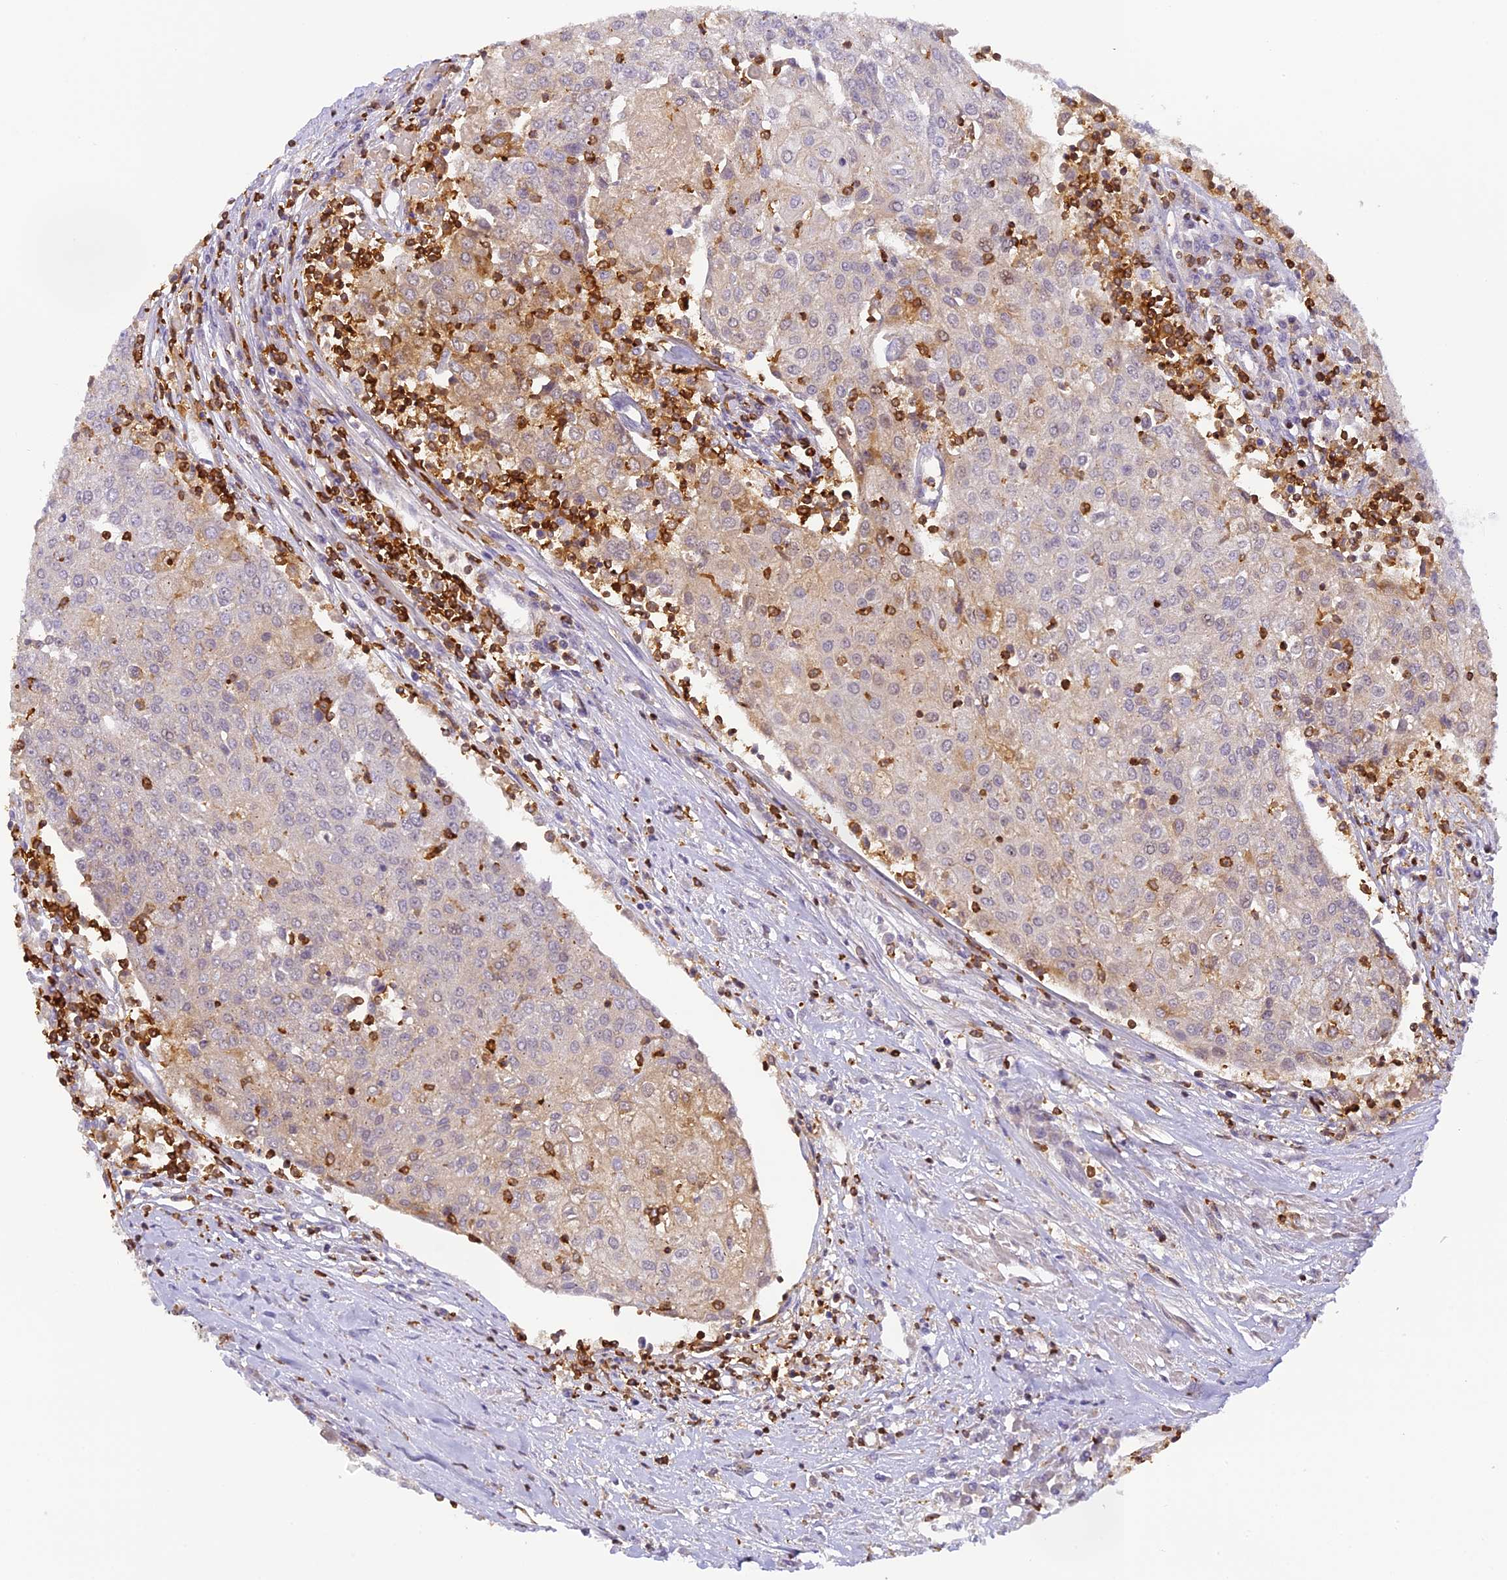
{"staining": {"intensity": "moderate", "quantity": "<25%", "location": "cytoplasmic/membranous"}, "tissue": "urothelial cancer", "cell_type": "Tumor cells", "image_type": "cancer", "snomed": [{"axis": "morphology", "description": "Urothelial carcinoma, High grade"}, {"axis": "topography", "description": "Urinary bladder"}], "caption": "Tumor cells reveal low levels of moderate cytoplasmic/membranous staining in approximately <25% of cells in urothelial carcinoma (high-grade).", "gene": "FYB1", "patient": {"sex": "female", "age": 85}}